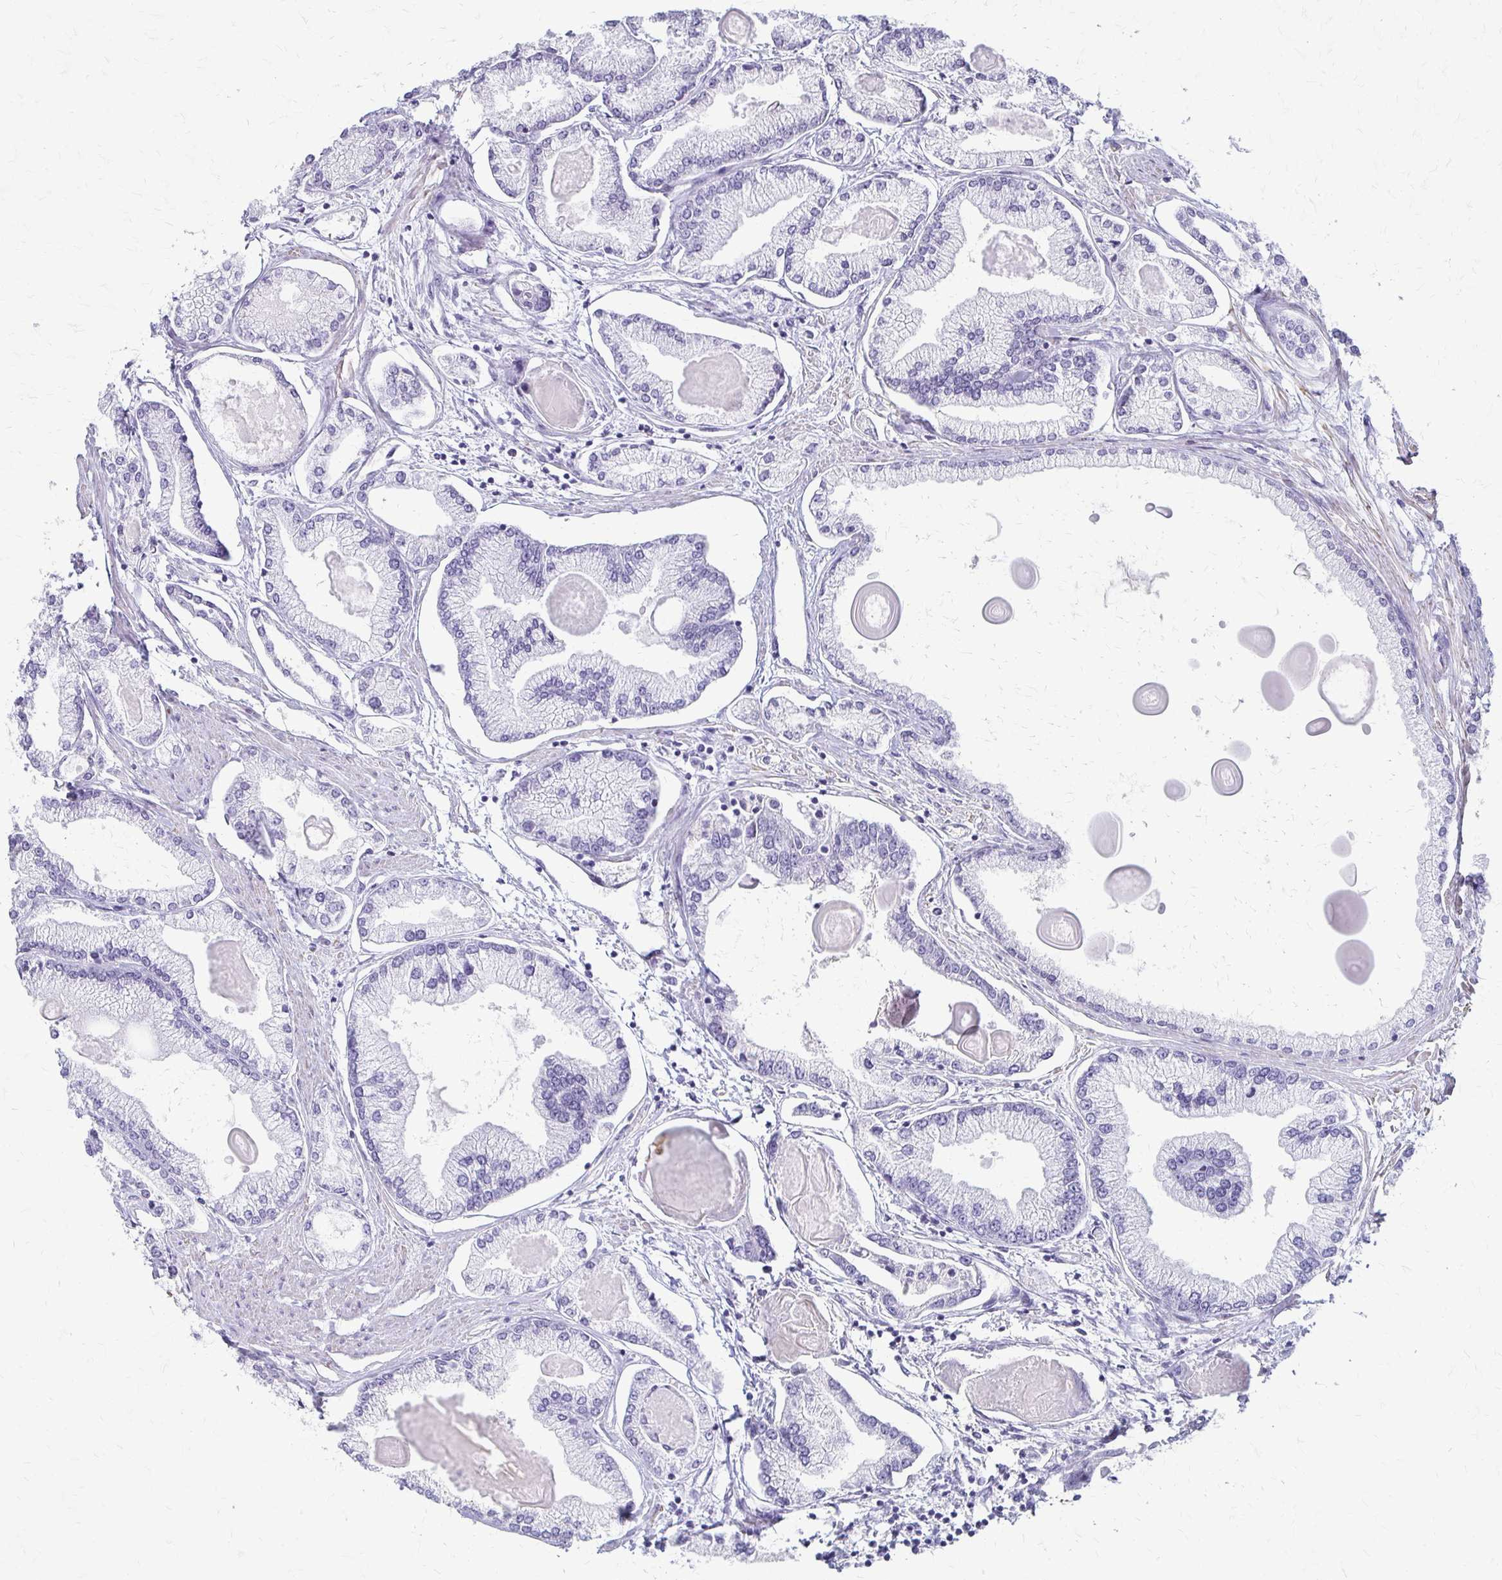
{"staining": {"intensity": "negative", "quantity": "none", "location": "none"}, "tissue": "prostate cancer", "cell_type": "Tumor cells", "image_type": "cancer", "snomed": [{"axis": "morphology", "description": "Adenocarcinoma, High grade"}, {"axis": "topography", "description": "Prostate"}], "caption": "This is an IHC micrograph of high-grade adenocarcinoma (prostate). There is no positivity in tumor cells.", "gene": "IVL", "patient": {"sex": "male", "age": 68}}